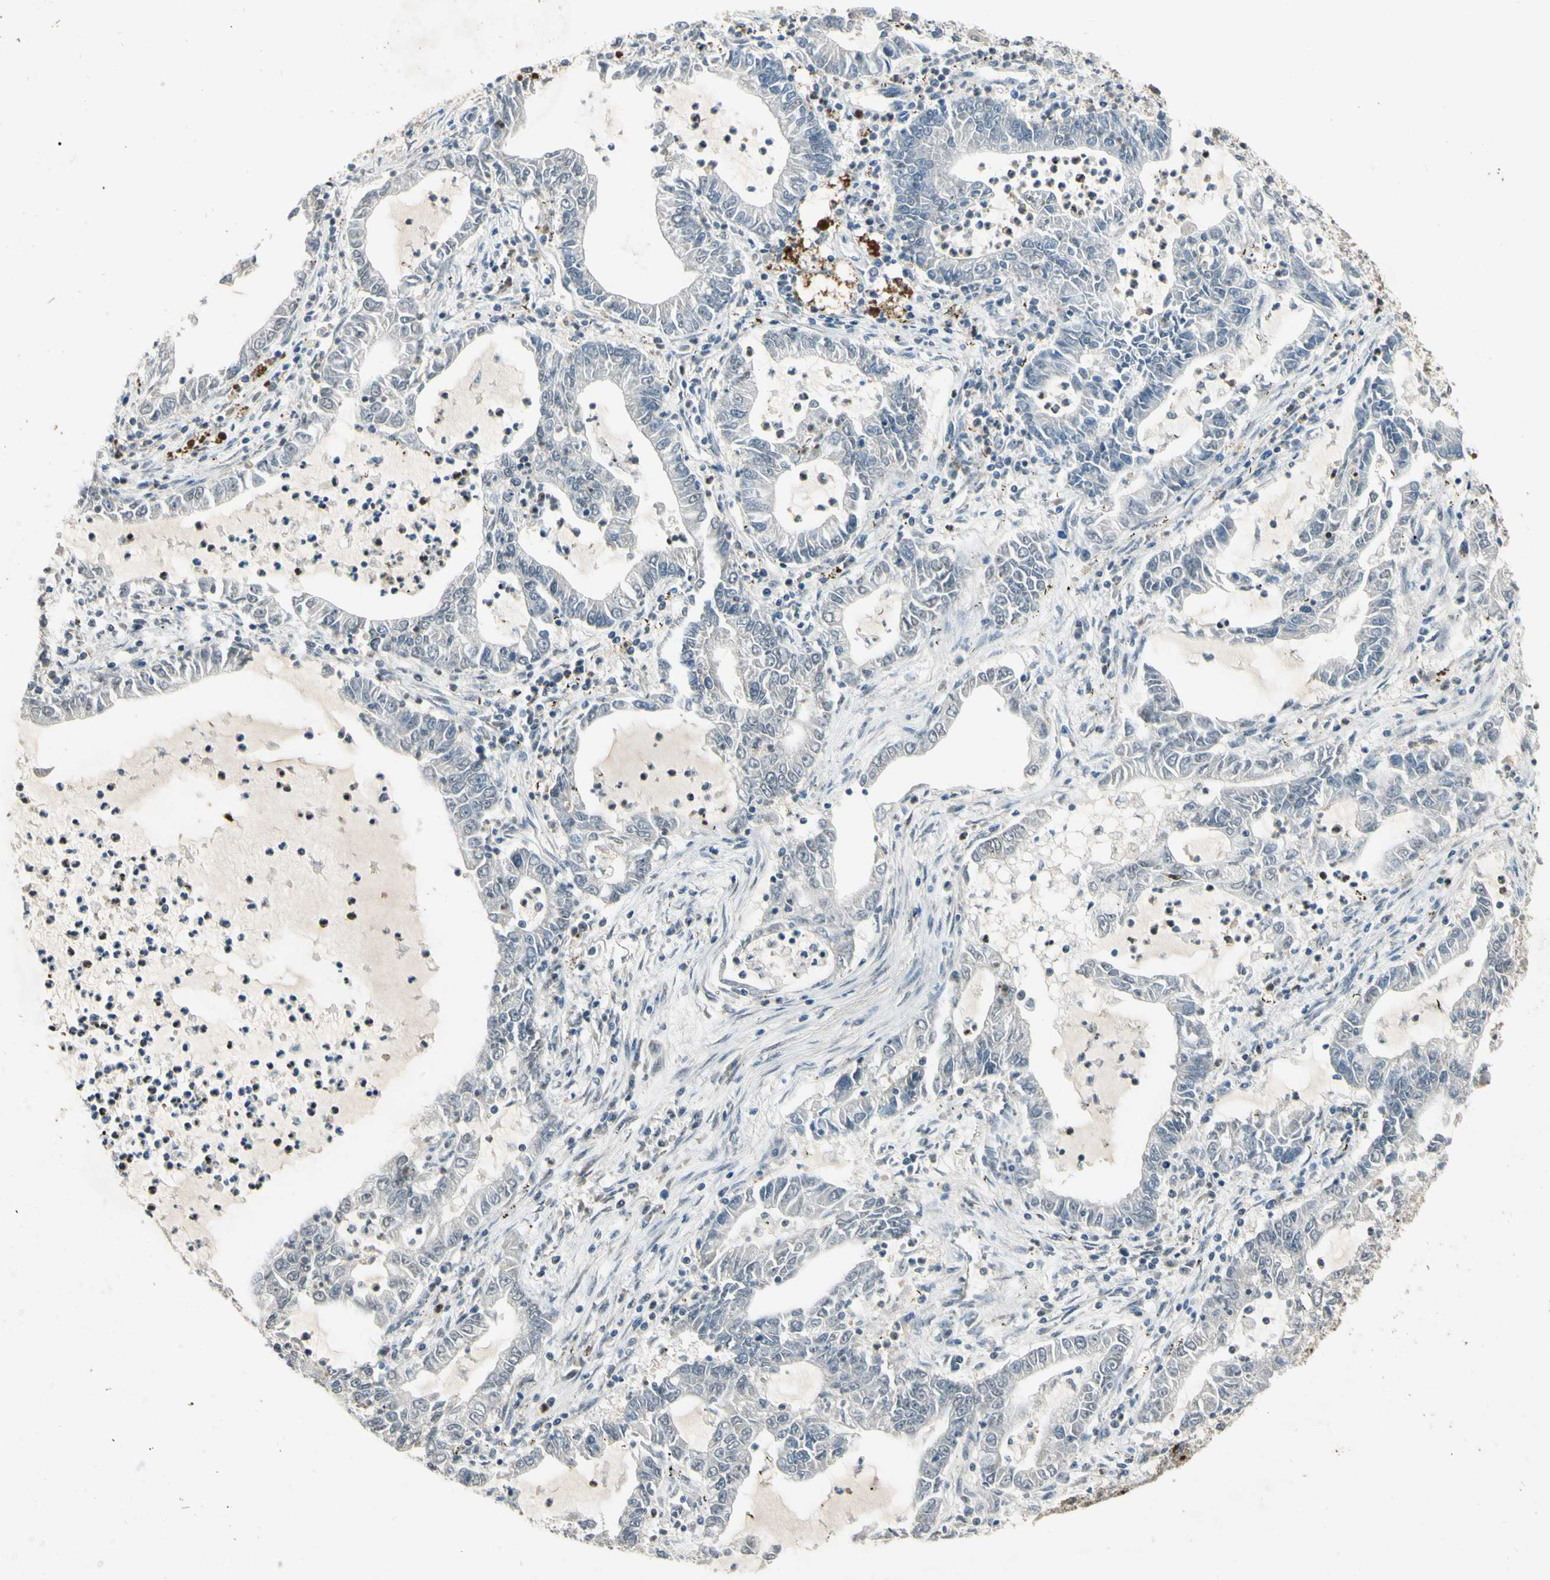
{"staining": {"intensity": "negative", "quantity": "none", "location": "none"}, "tissue": "lung cancer", "cell_type": "Tumor cells", "image_type": "cancer", "snomed": [{"axis": "morphology", "description": "Adenocarcinoma, NOS"}, {"axis": "topography", "description": "Lung"}], "caption": "A high-resolution photomicrograph shows IHC staining of adenocarcinoma (lung), which demonstrates no significant expression in tumor cells.", "gene": "PSMD5", "patient": {"sex": "female", "age": 51}}